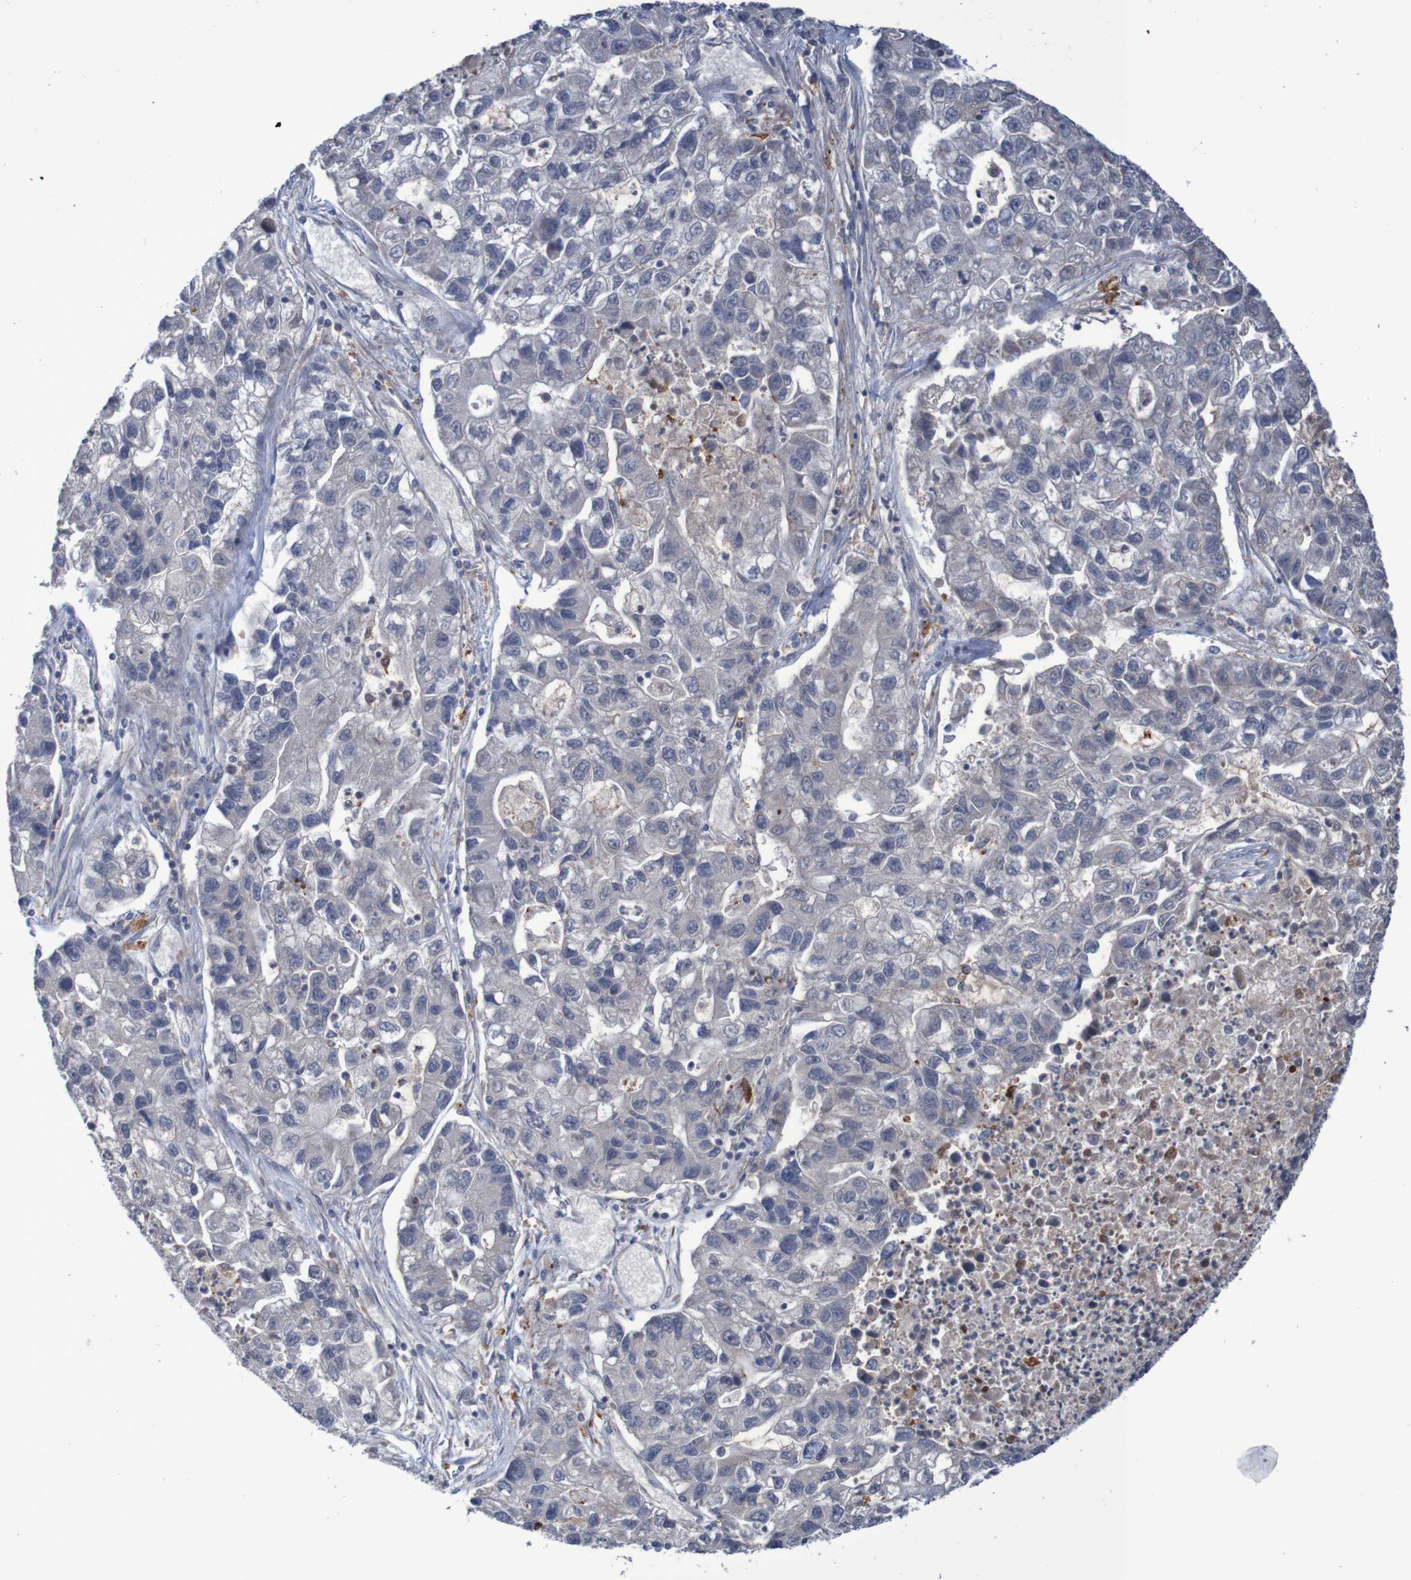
{"staining": {"intensity": "negative", "quantity": "none", "location": "none"}, "tissue": "lung cancer", "cell_type": "Tumor cells", "image_type": "cancer", "snomed": [{"axis": "morphology", "description": "Adenocarcinoma, NOS"}, {"axis": "topography", "description": "Lung"}], "caption": "Immunohistochemical staining of adenocarcinoma (lung) exhibits no significant expression in tumor cells.", "gene": "FBP2", "patient": {"sex": "female", "age": 51}}